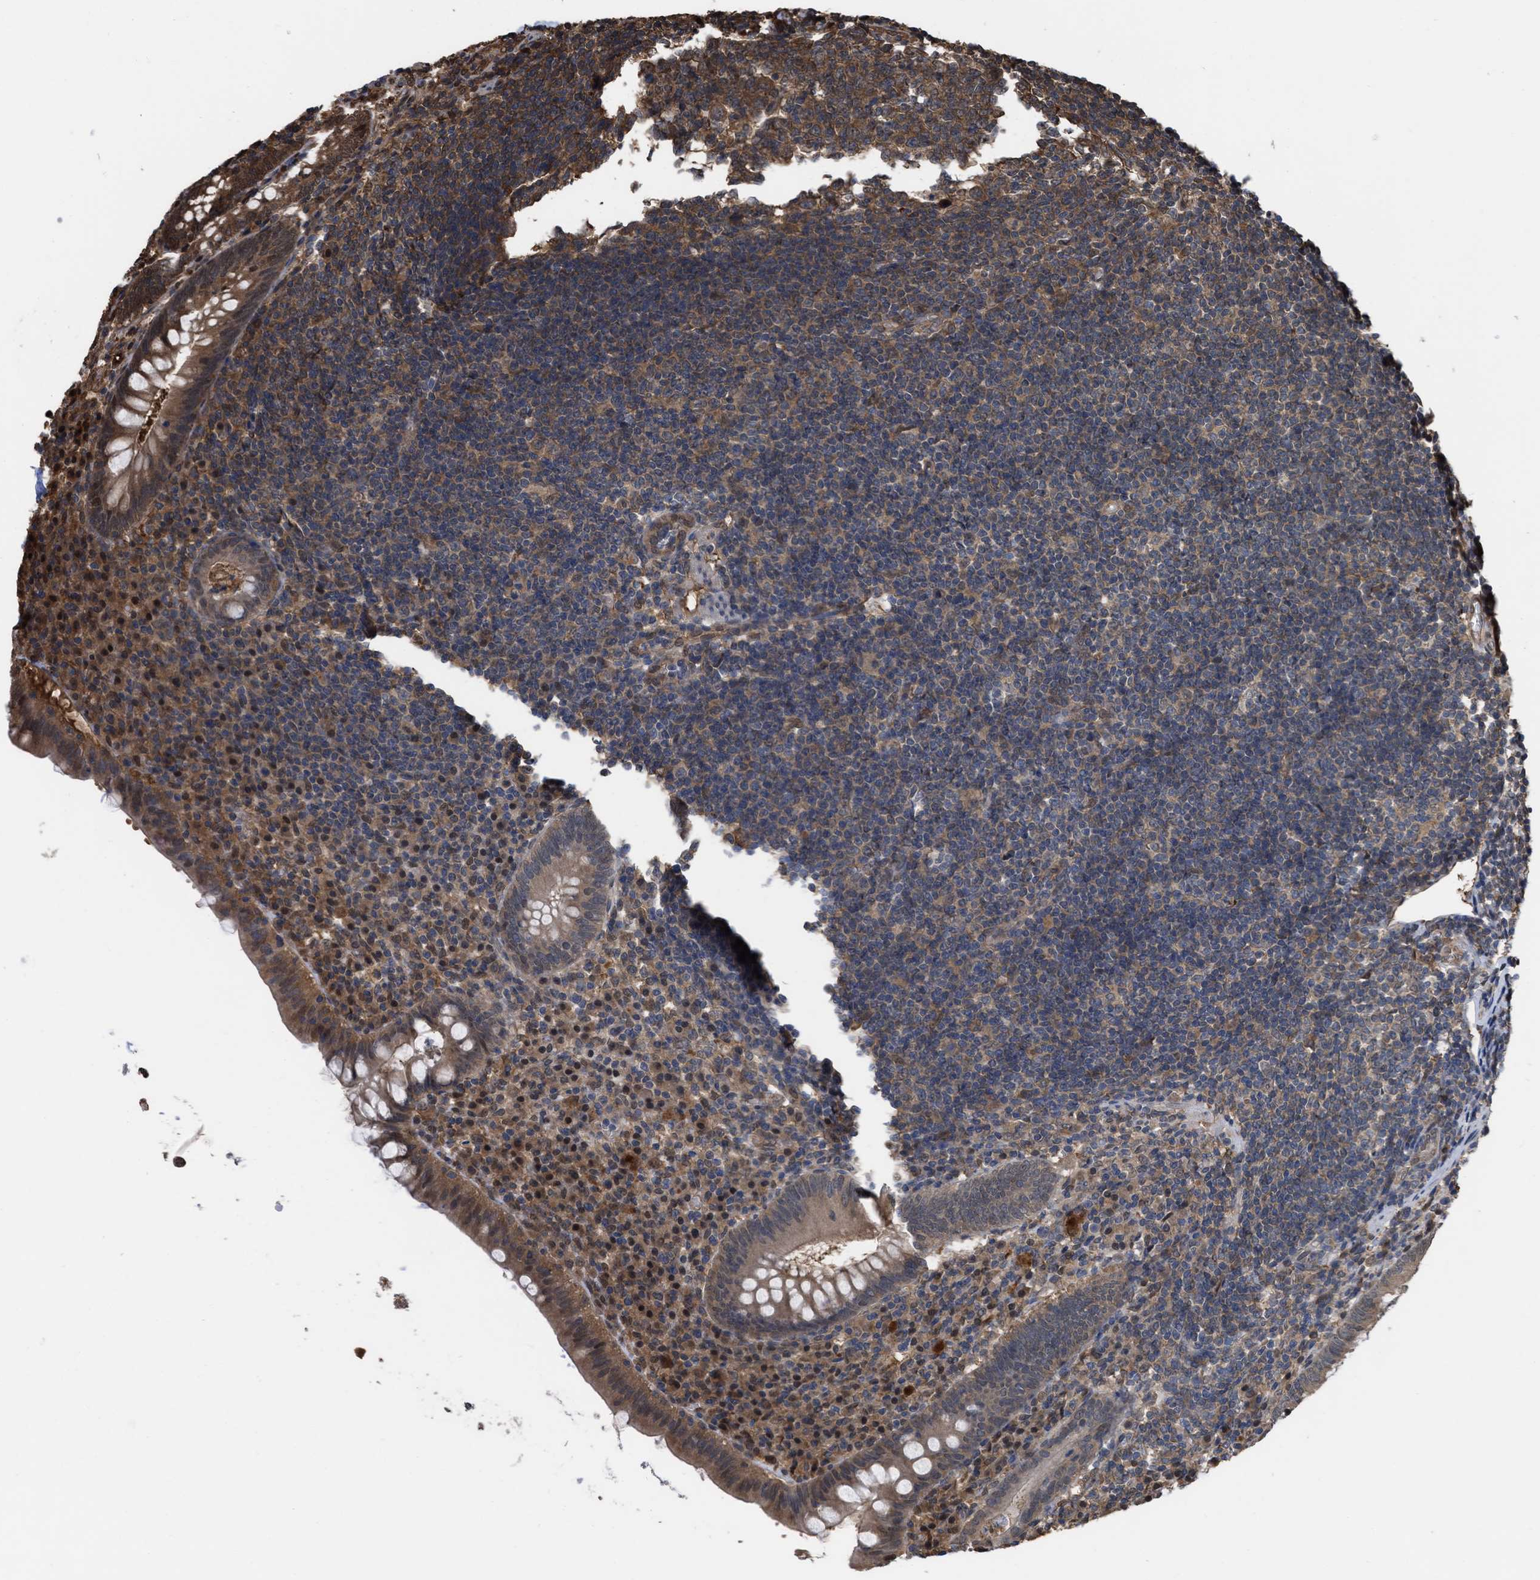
{"staining": {"intensity": "moderate", "quantity": ">75%", "location": "cytoplasmic/membranous"}, "tissue": "appendix", "cell_type": "Glandular cells", "image_type": "normal", "snomed": [{"axis": "morphology", "description": "Normal tissue, NOS"}, {"axis": "topography", "description": "Appendix"}], "caption": "Brown immunohistochemical staining in unremarkable human appendix reveals moderate cytoplasmic/membranous expression in approximately >75% of glandular cells.", "gene": "YWHAG", "patient": {"sex": "male", "age": 56}}